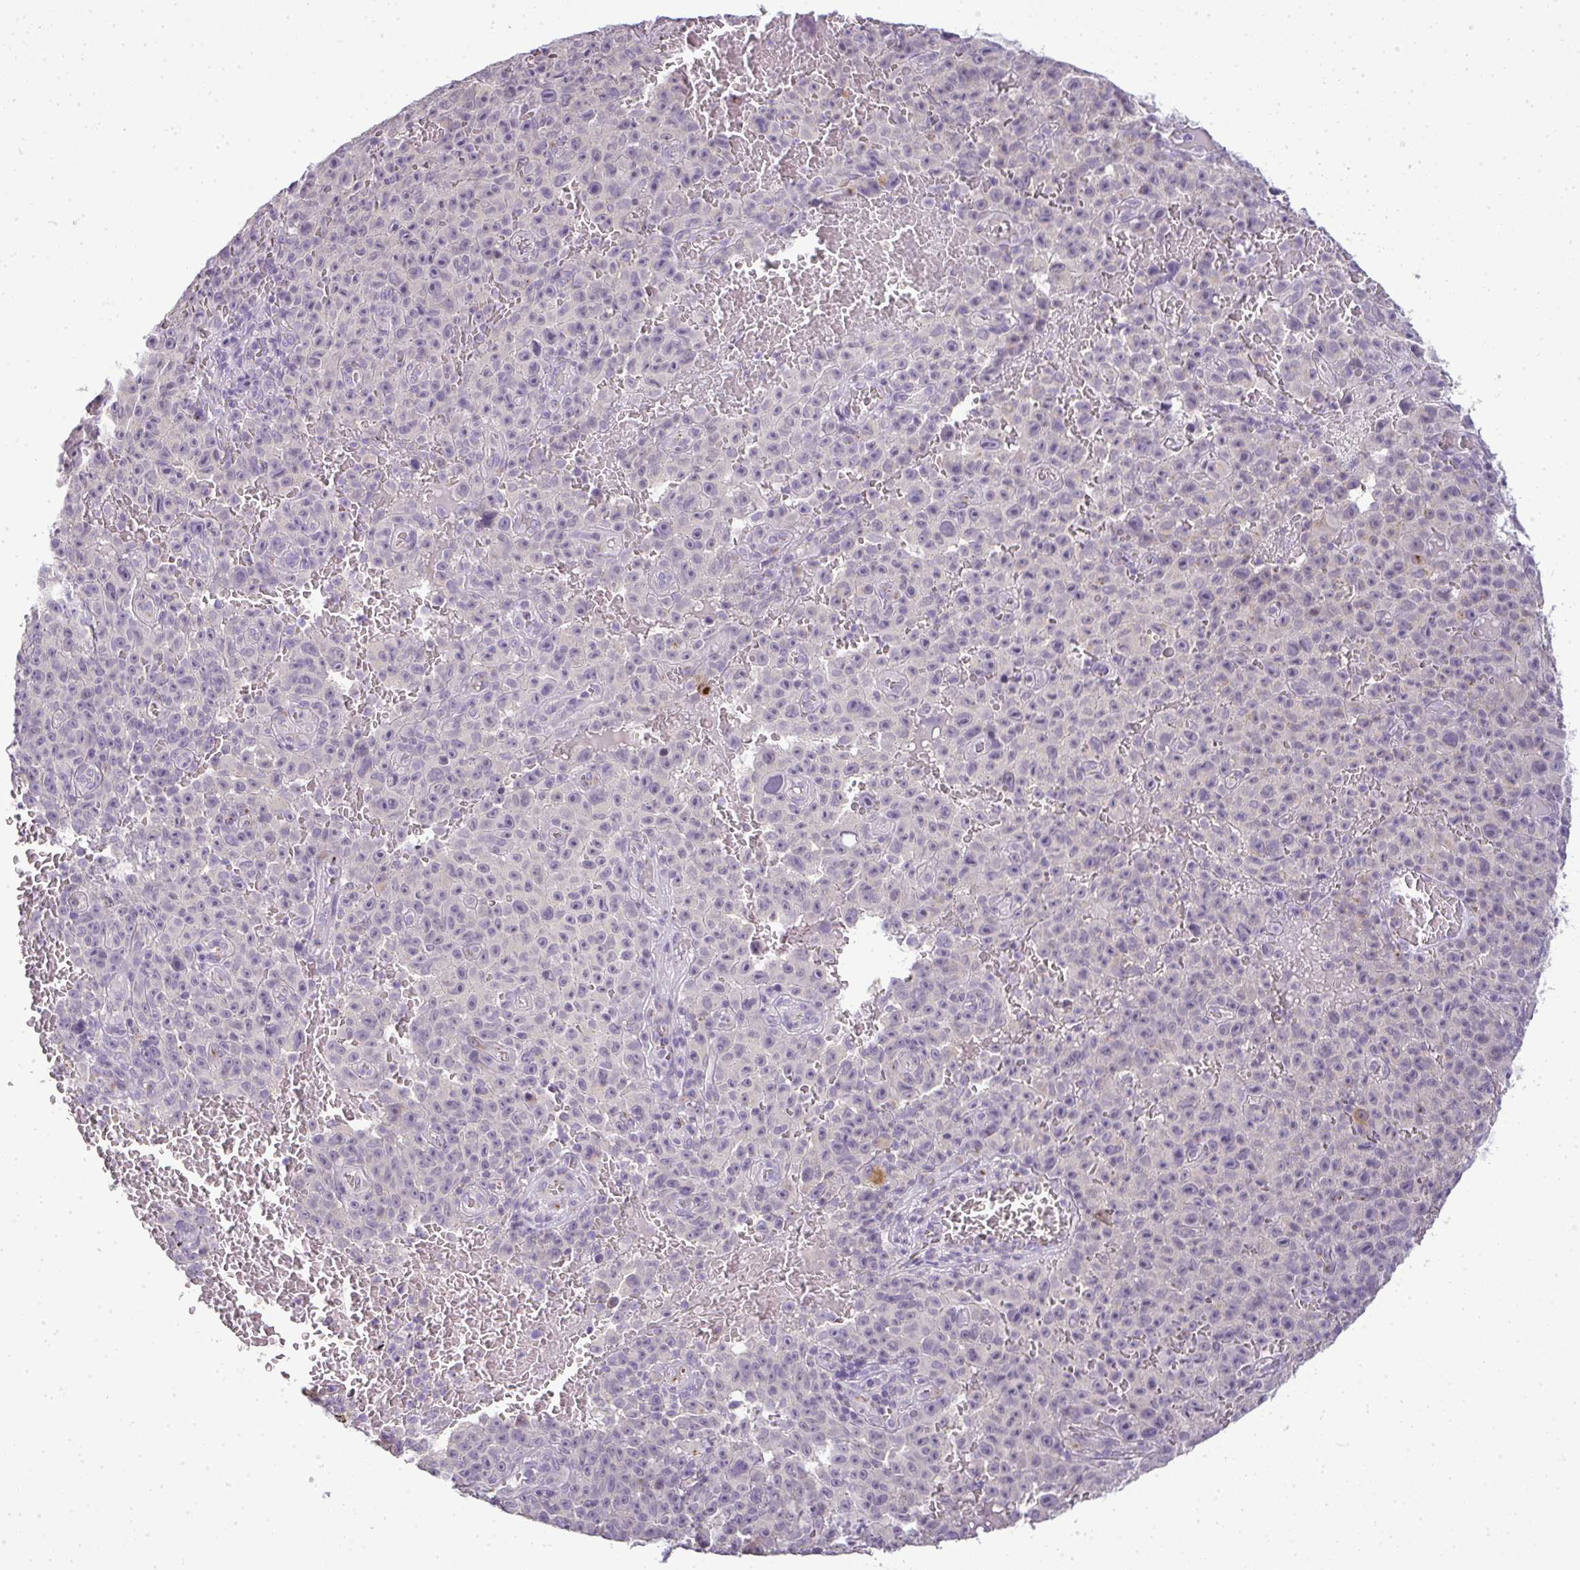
{"staining": {"intensity": "negative", "quantity": "none", "location": "none"}, "tissue": "melanoma", "cell_type": "Tumor cells", "image_type": "cancer", "snomed": [{"axis": "morphology", "description": "Malignant melanoma, NOS"}, {"axis": "topography", "description": "Skin"}], "caption": "Photomicrograph shows no significant protein positivity in tumor cells of malignant melanoma.", "gene": "CMPK1", "patient": {"sex": "female", "age": 82}}